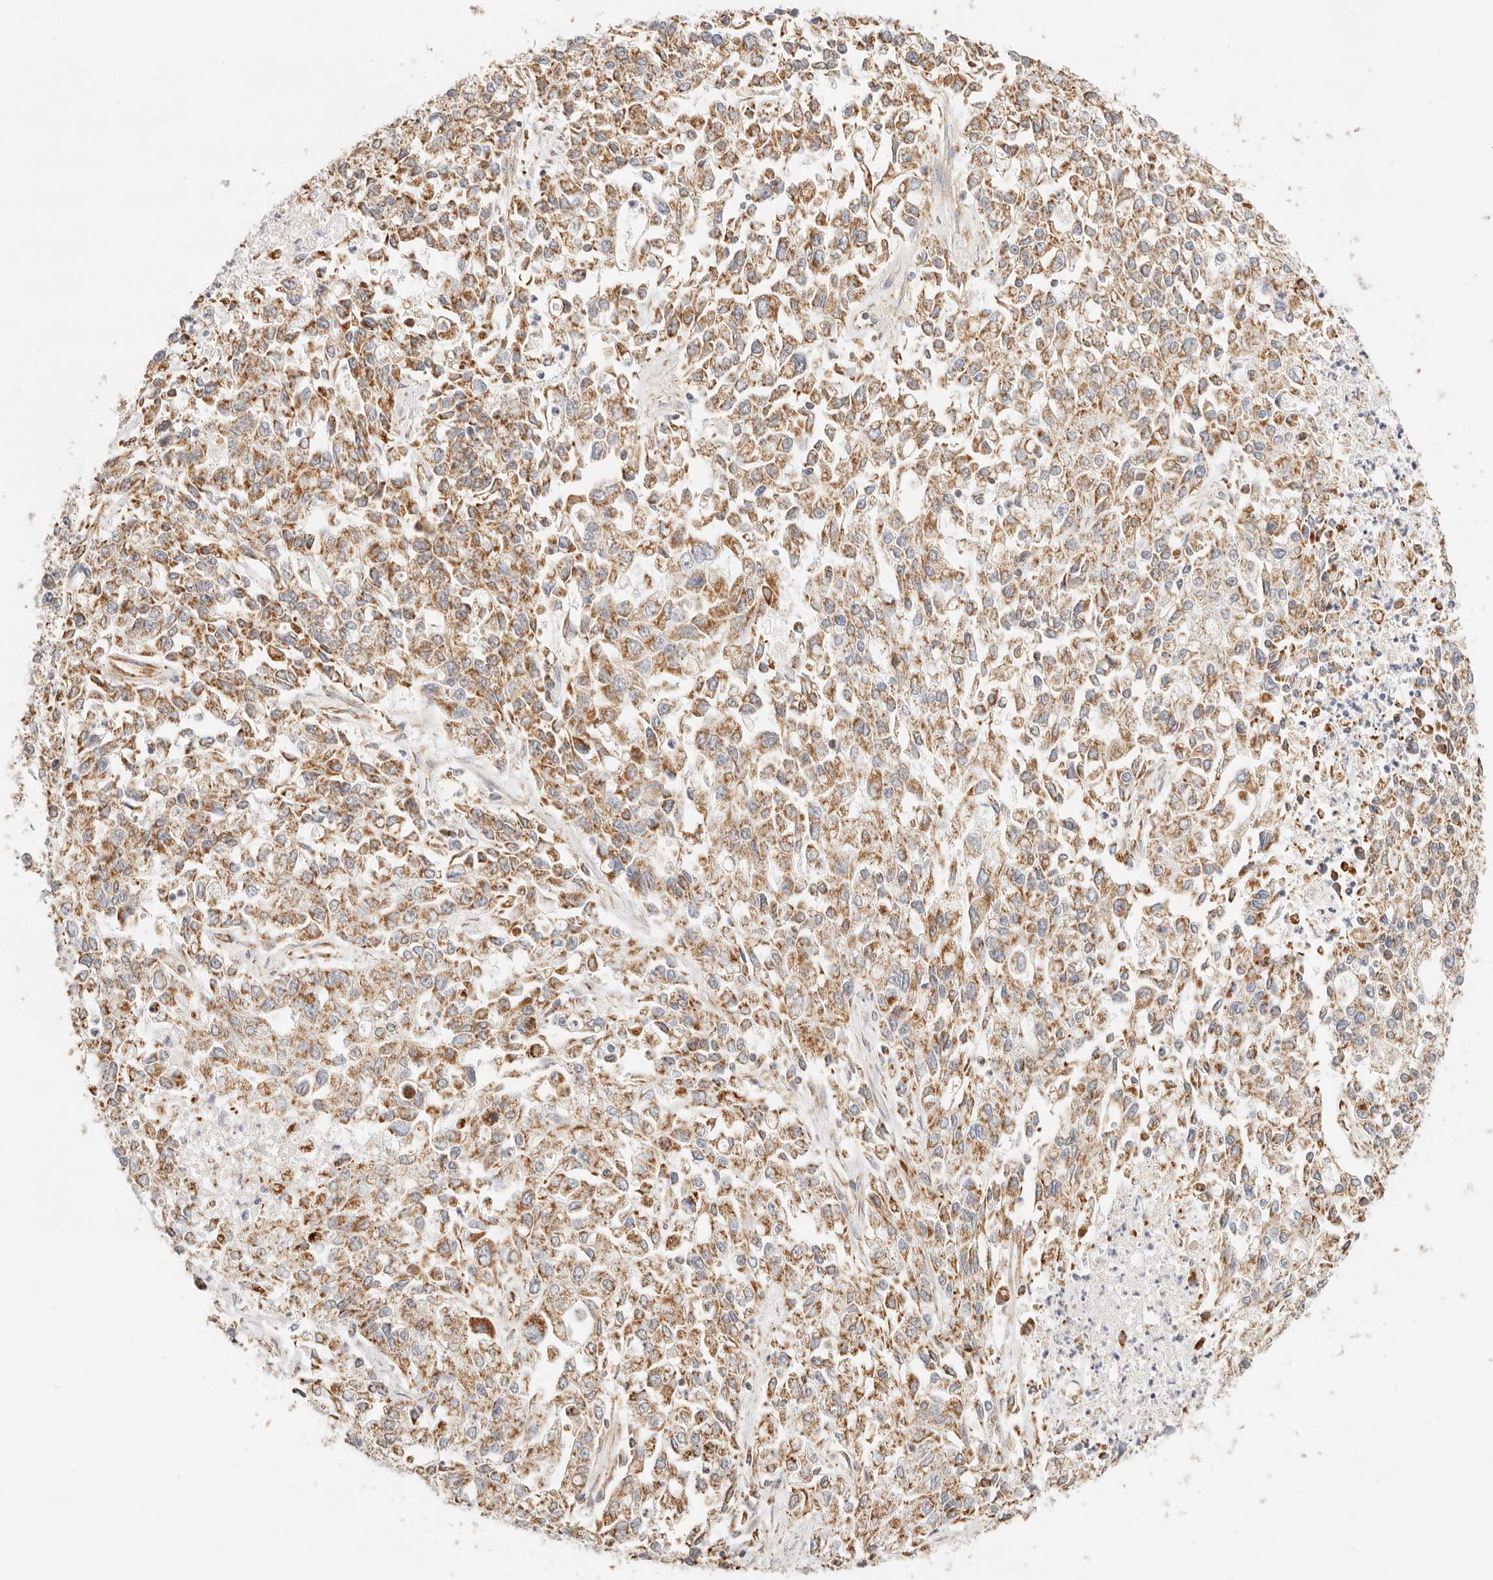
{"staining": {"intensity": "moderate", "quantity": ">75%", "location": "cytoplasmic/membranous"}, "tissue": "endometrial cancer", "cell_type": "Tumor cells", "image_type": "cancer", "snomed": [{"axis": "morphology", "description": "Adenocarcinoma, NOS"}, {"axis": "topography", "description": "Endometrium"}], "caption": "A brown stain highlights moderate cytoplasmic/membranous expression of a protein in endometrial adenocarcinoma tumor cells.", "gene": "ZC3H11A", "patient": {"sex": "female", "age": 49}}